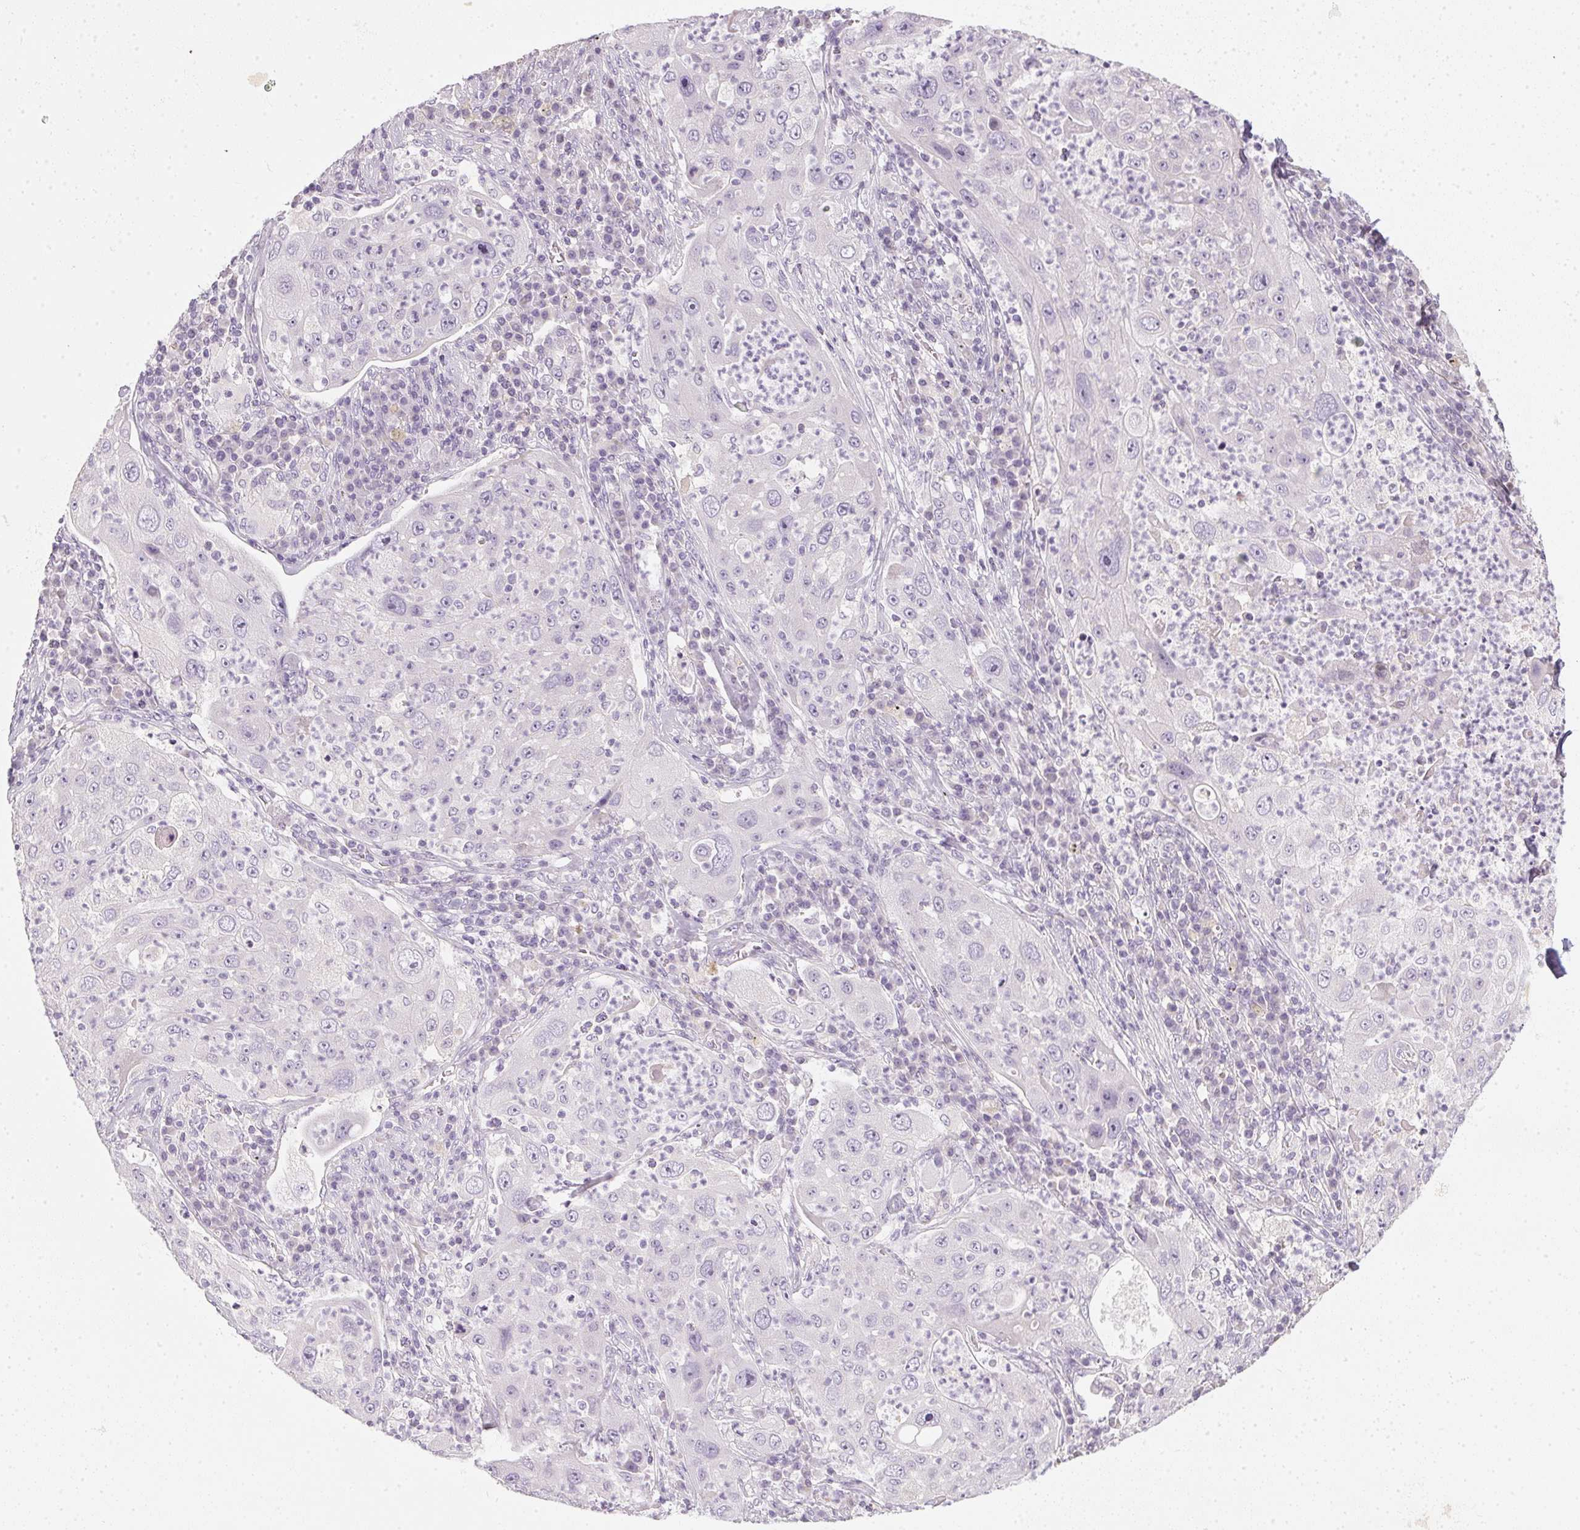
{"staining": {"intensity": "negative", "quantity": "none", "location": "none"}, "tissue": "lung cancer", "cell_type": "Tumor cells", "image_type": "cancer", "snomed": [{"axis": "morphology", "description": "Squamous cell carcinoma, NOS"}, {"axis": "topography", "description": "Lung"}], "caption": "Lung cancer was stained to show a protein in brown. There is no significant staining in tumor cells.", "gene": "TMEM72", "patient": {"sex": "female", "age": 59}}